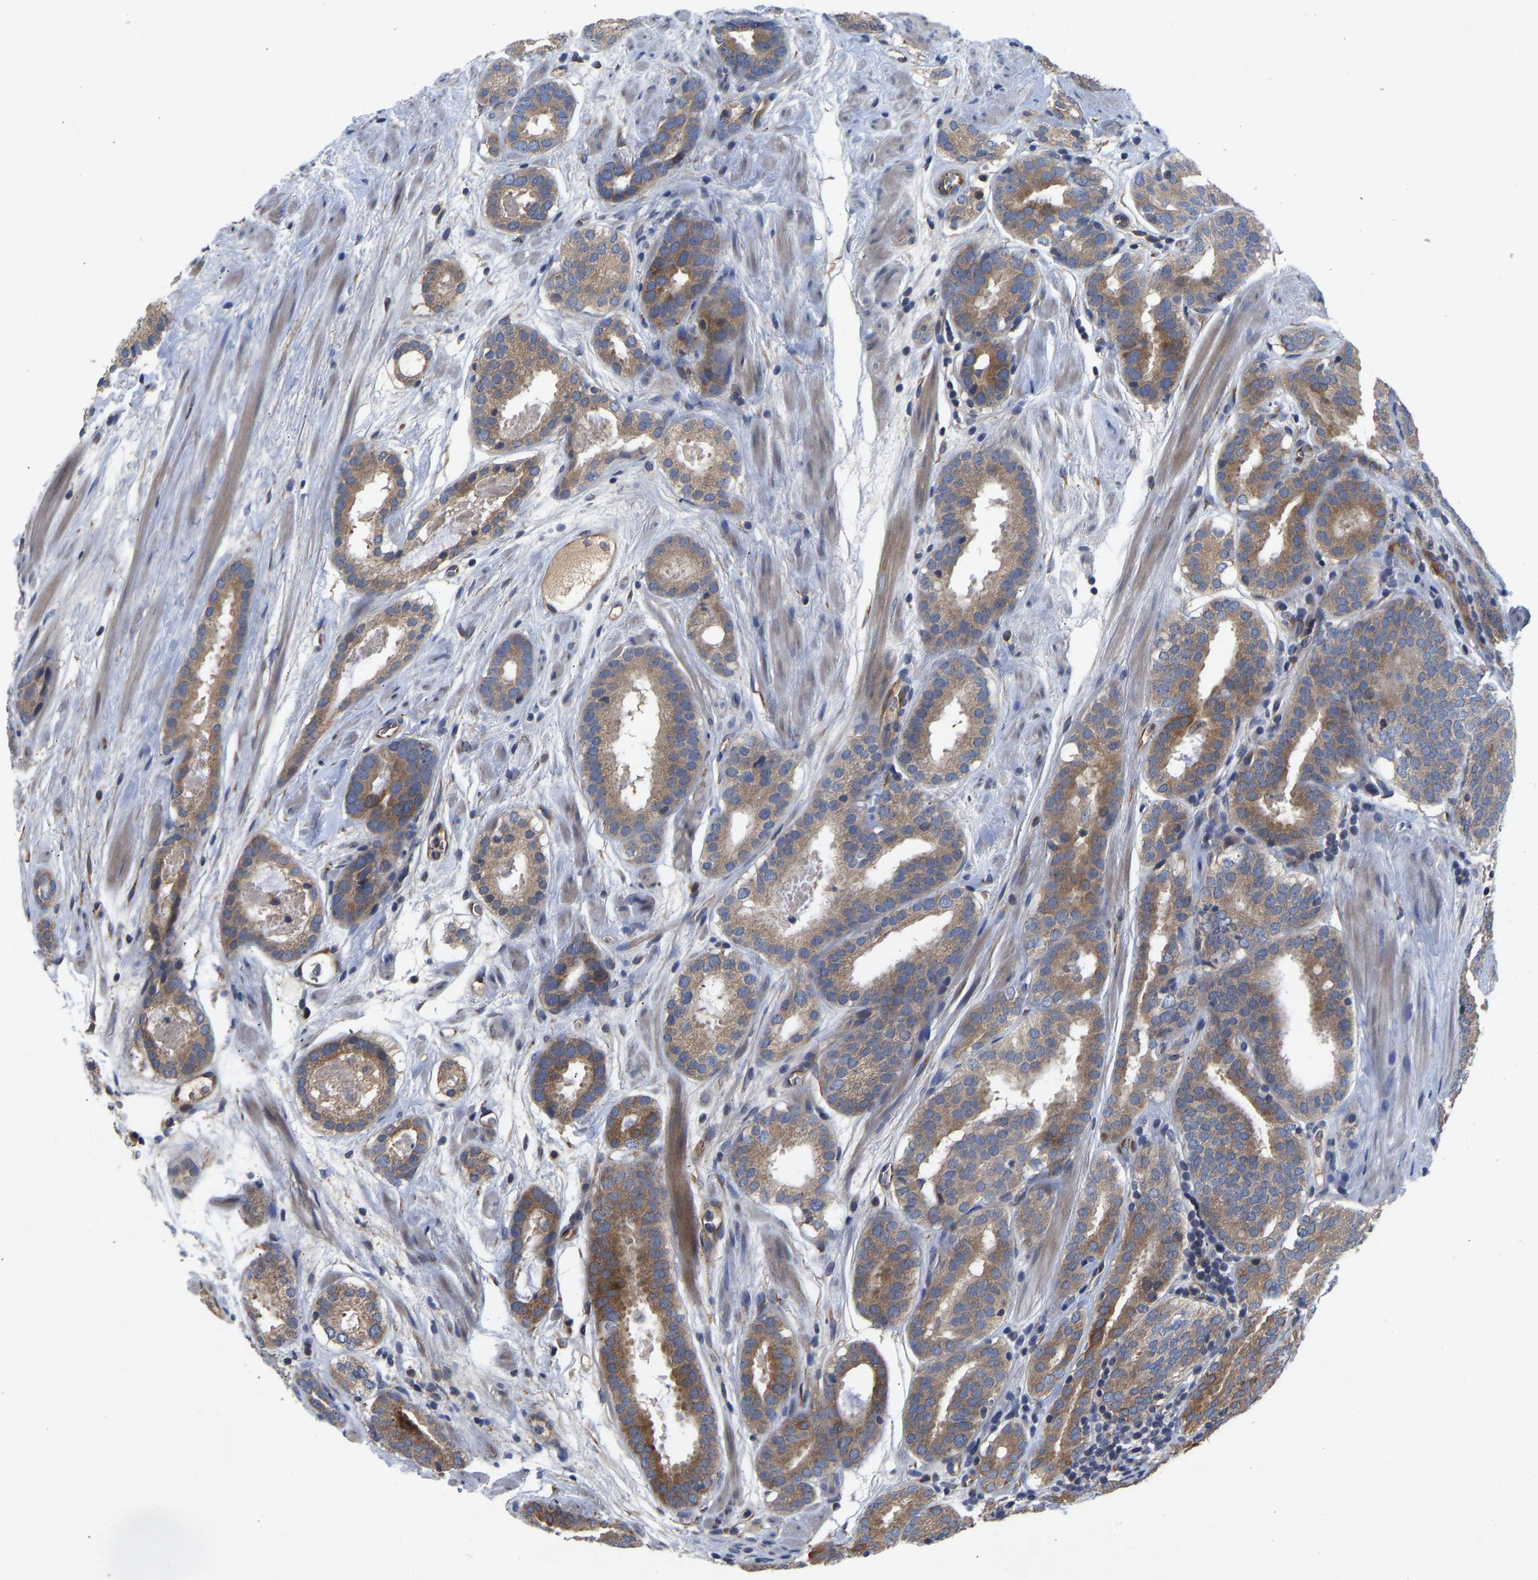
{"staining": {"intensity": "moderate", "quantity": ">75%", "location": "cytoplasmic/membranous"}, "tissue": "prostate cancer", "cell_type": "Tumor cells", "image_type": "cancer", "snomed": [{"axis": "morphology", "description": "Adenocarcinoma, Low grade"}, {"axis": "topography", "description": "Prostate"}], "caption": "Prostate cancer (adenocarcinoma (low-grade)) stained for a protein displays moderate cytoplasmic/membranous positivity in tumor cells.", "gene": "FRRS1", "patient": {"sex": "male", "age": 69}}